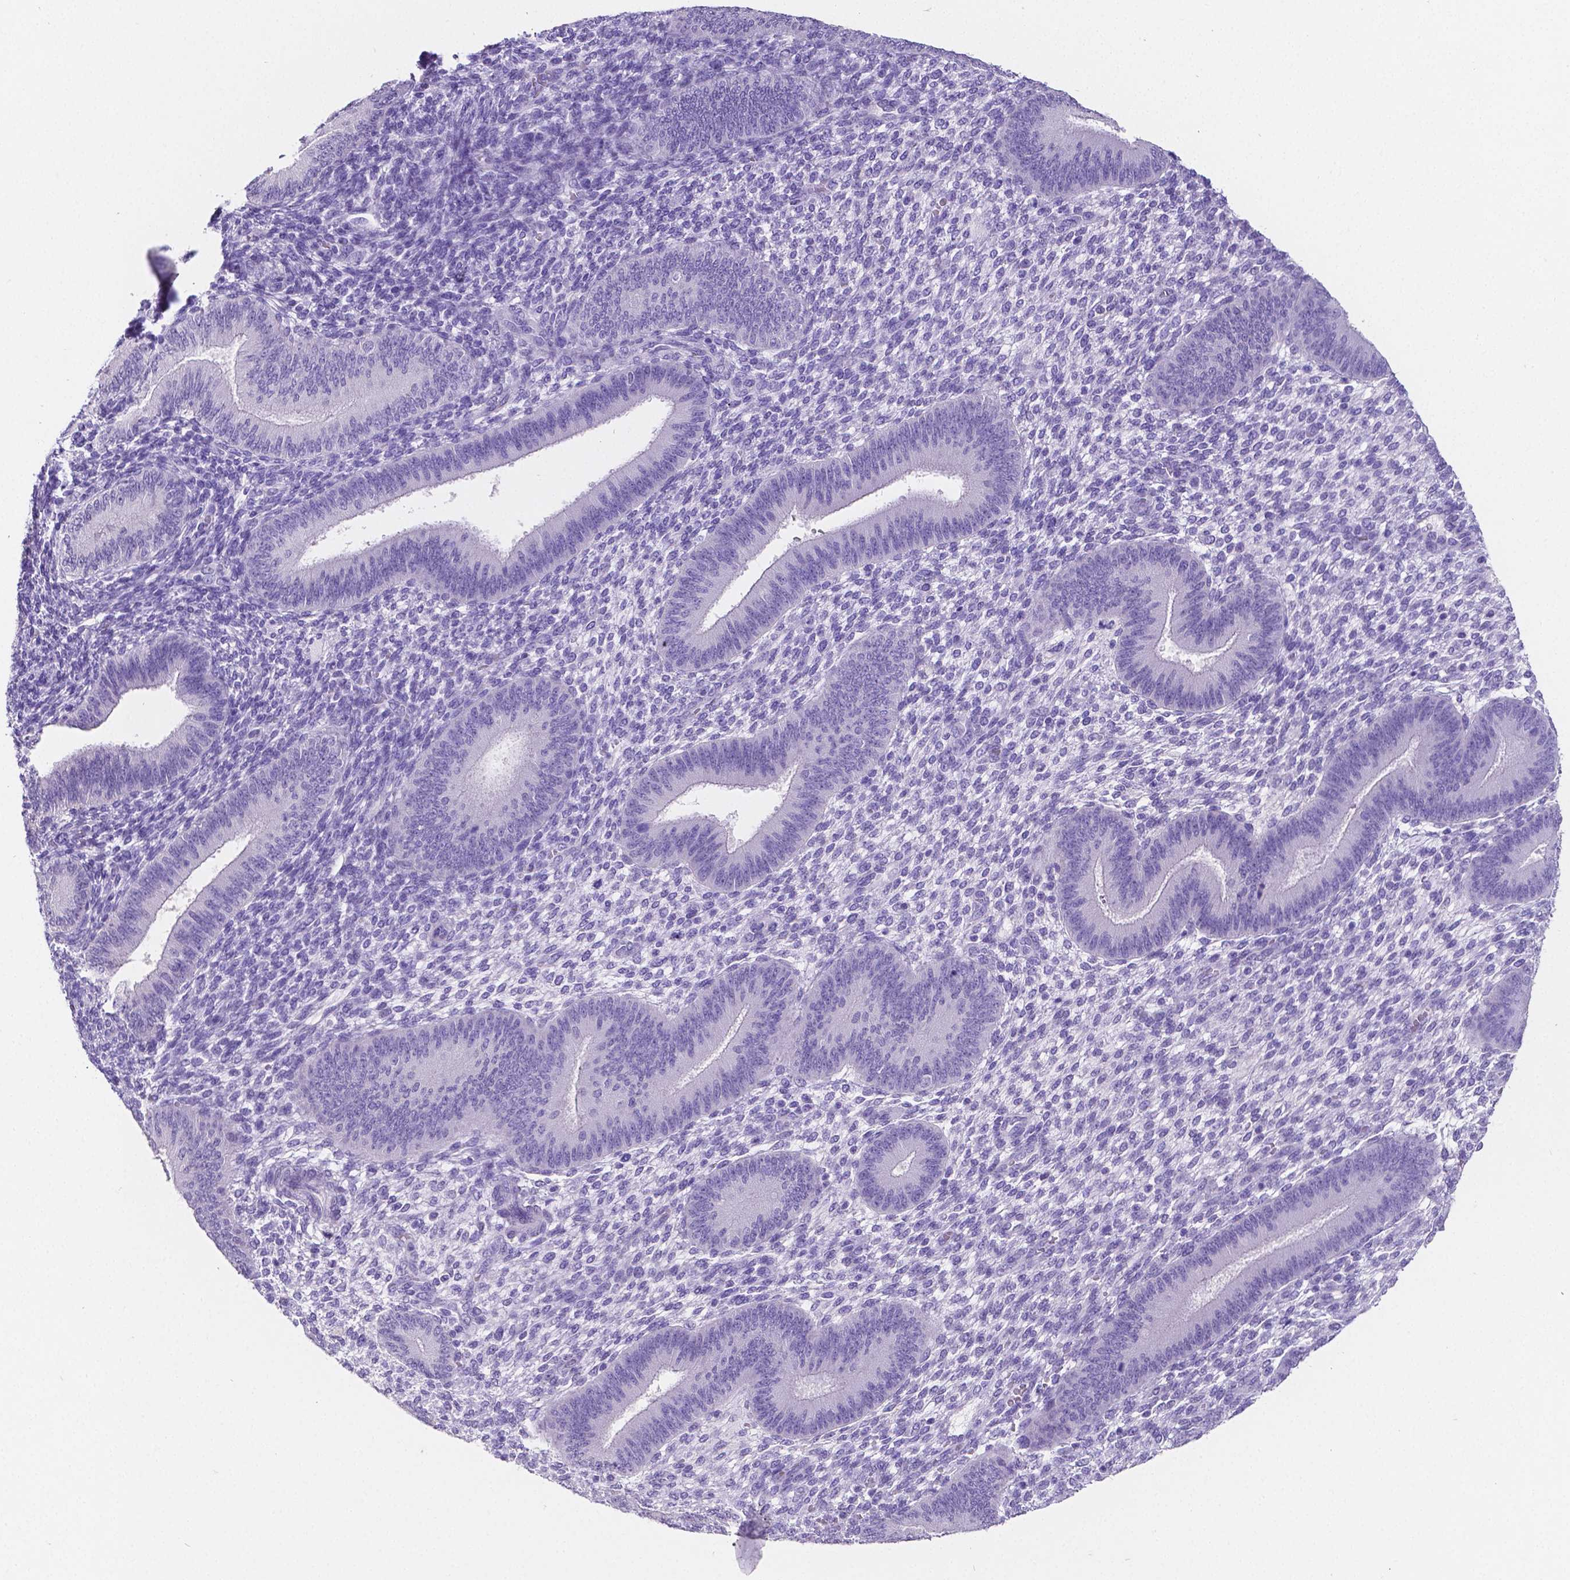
{"staining": {"intensity": "negative", "quantity": "none", "location": "none"}, "tissue": "endometrium", "cell_type": "Cells in endometrial stroma", "image_type": "normal", "snomed": [{"axis": "morphology", "description": "Normal tissue, NOS"}, {"axis": "topography", "description": "Endometrium"}], "caption": "Immunohistochemistry (IHC) of unremarkable endometrium reveals no positivity in cells in endometrial stroma. (Brightfield microscopy of DAB immunohistochemistry at high magnification).", "gene": "SATB2", "patient": {"sex": "female", "age": 39}}